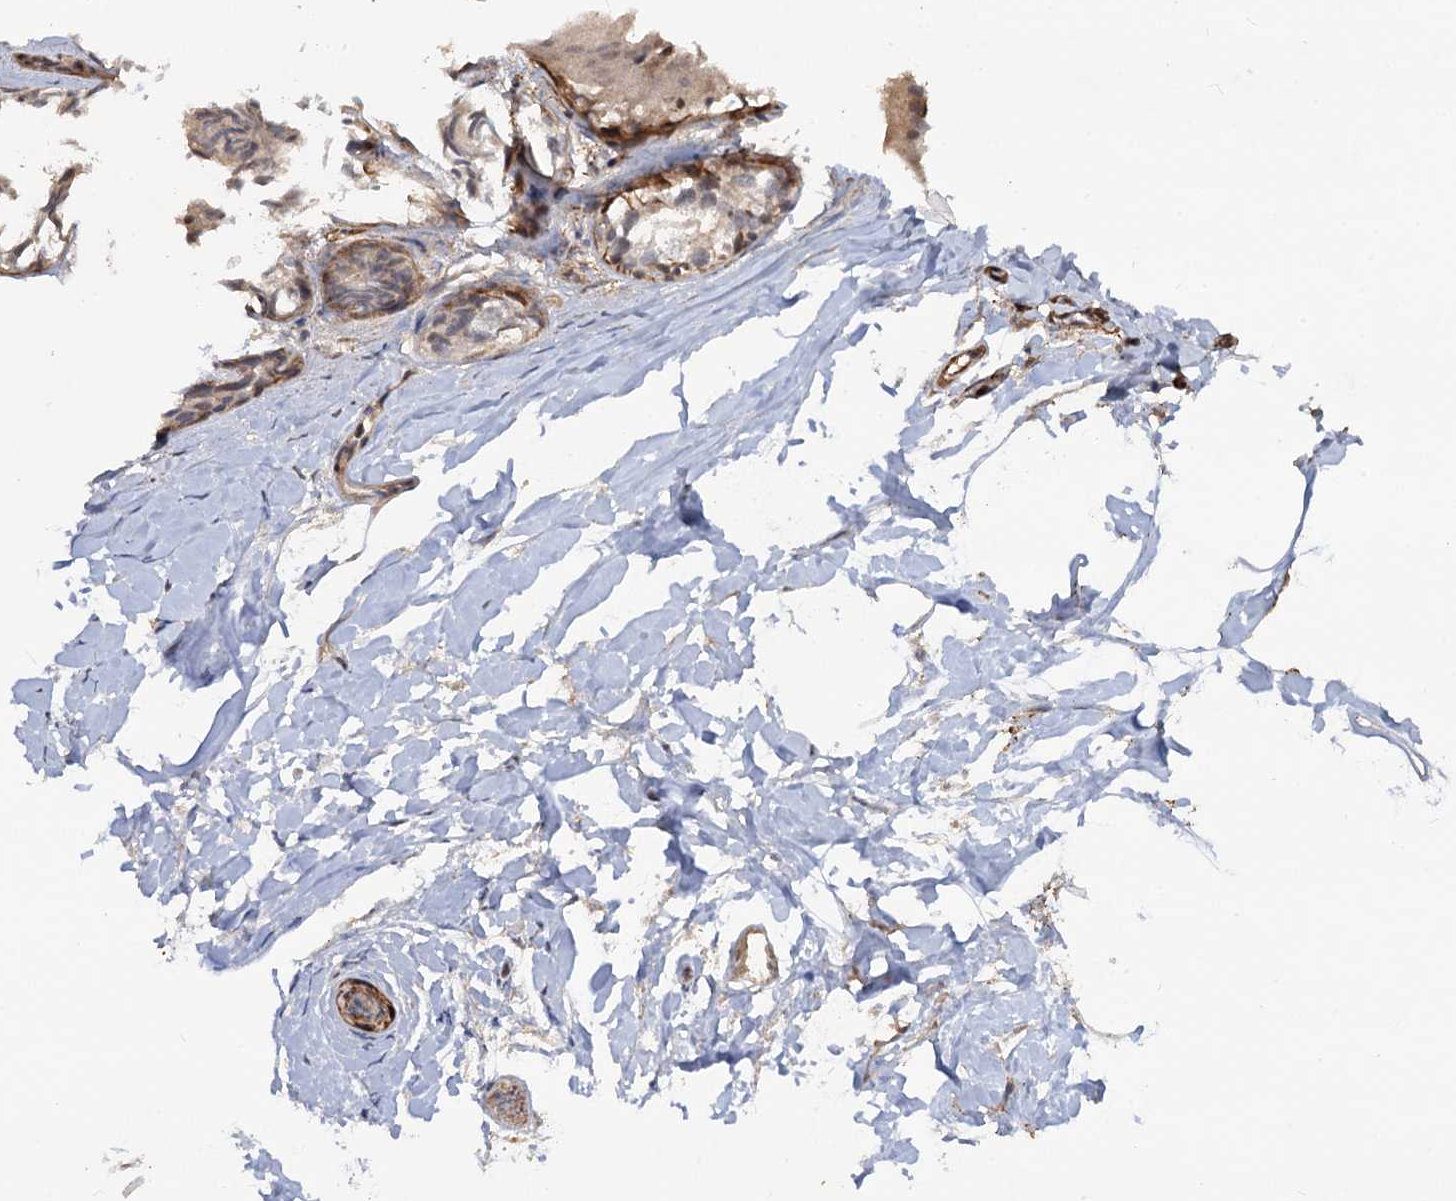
{"staining": {"intensity": "strong", "quantity": "25%-75%", "location": "cytoplasmic/membranous"}, "tissue": "adipose tissue", "cell_type": "Adipocytes", "image_type": "normal", "snomed": [{"axis": "morphology", "description": "Normal tissue, NOS"}, {"axis": "morphology", "description": "Fibrosis, NOS"}, {"axis": "topography", "description": "Breast"}, {"axis": "topography", "description": "Adipose tissue"}], "caption": "Protein staining displays strong cytoplasmic/membranous positivity in about 25%-75% of adipocytes in unremarkable adipose tissue. The protein of interest is stained brown, and the nuclei are stained in blue (DAB IHC with brightfield microscopy, high magnification).", "gene": "SNRNP25", "patient": {"sex": "female", "age": 39}}